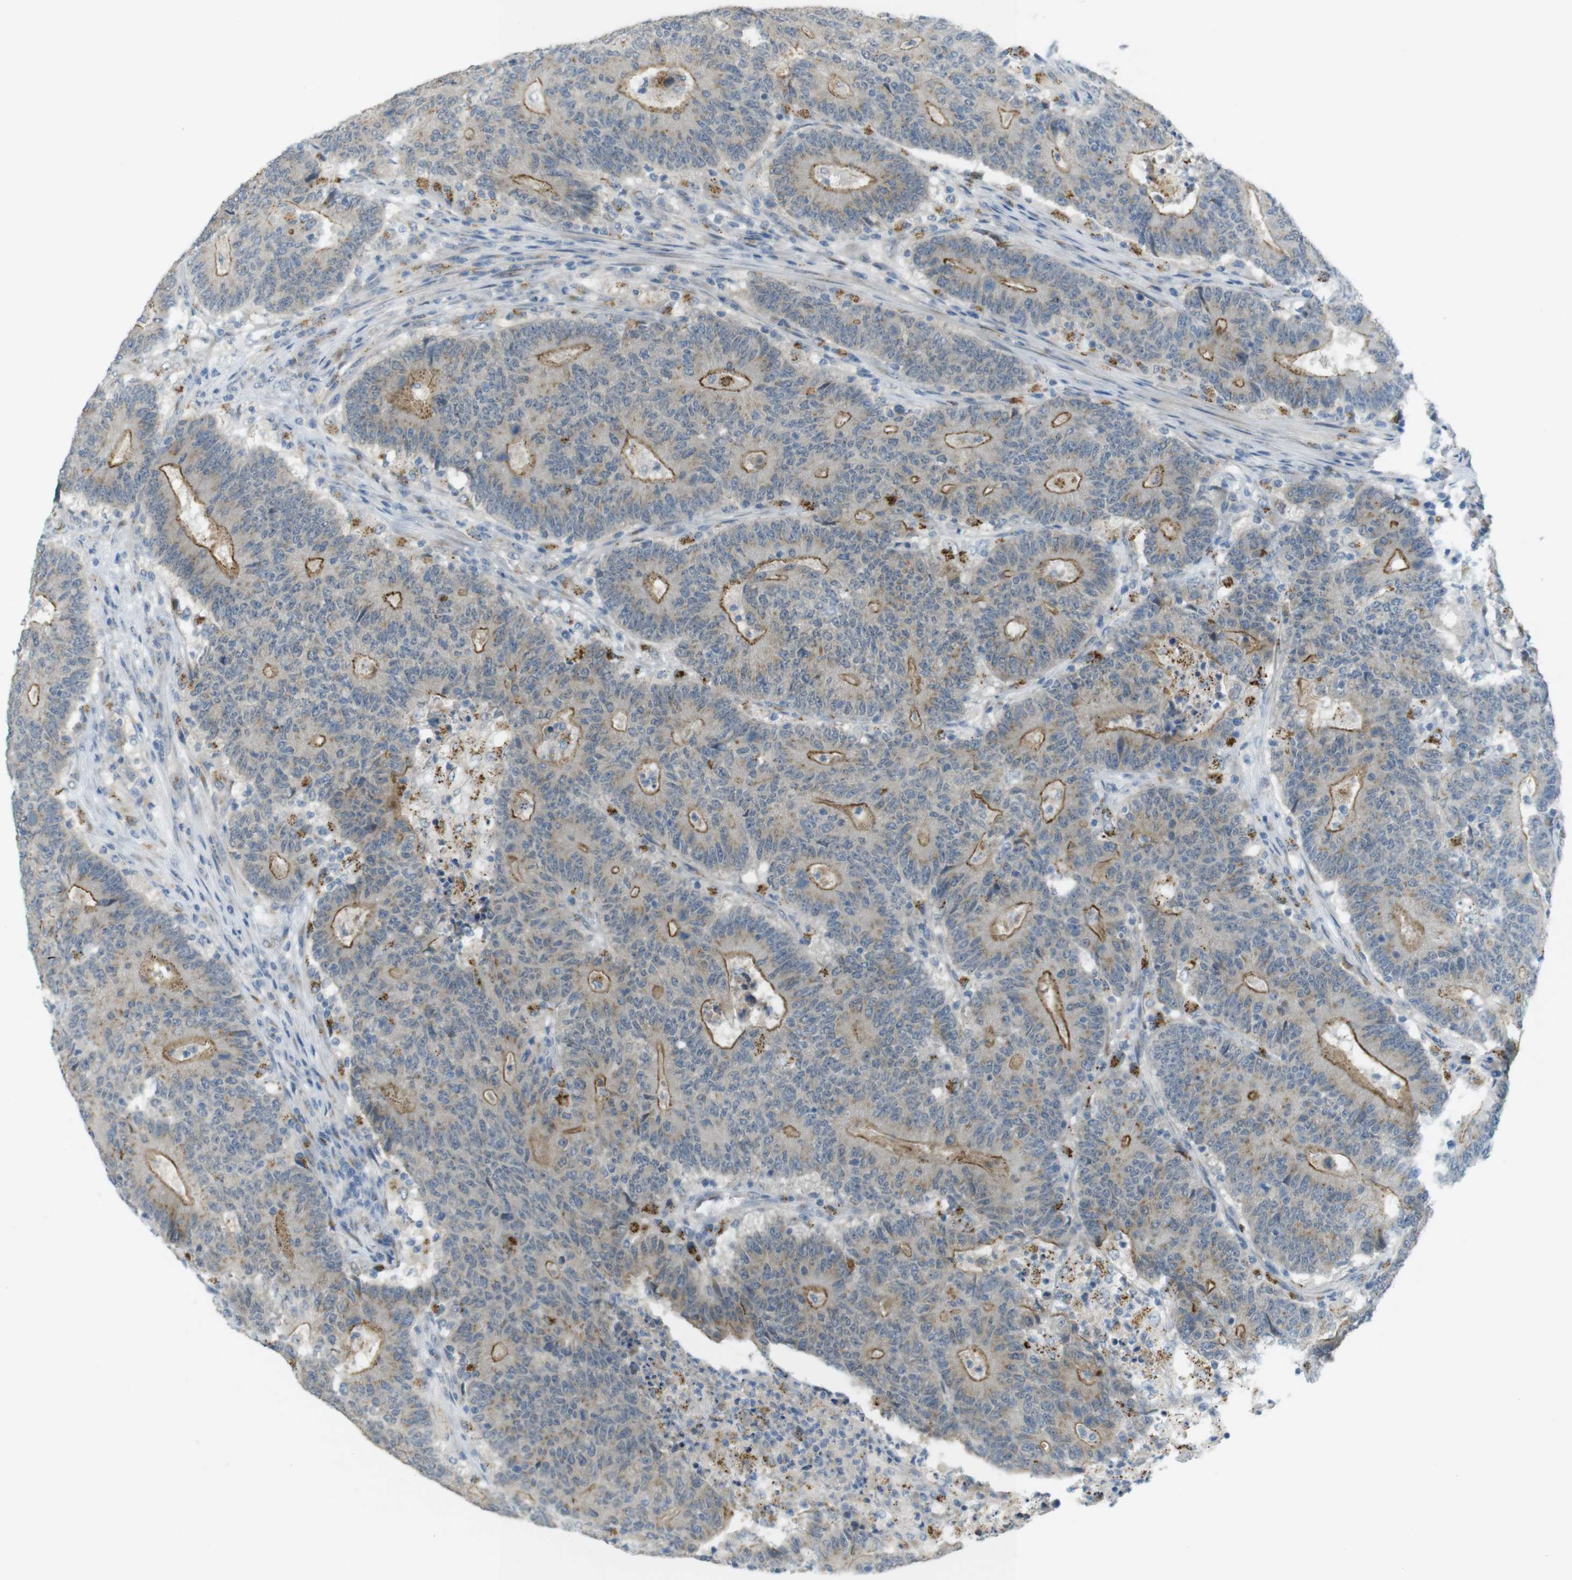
{"staining": {"intensity": "moderate", "quantity": "25%-75%", "location": "cytoplasmic/membranous"}, "tissue": "colorectal cancer", "cell_type": "Tumor cells", "image_type": "cancer", "snomed": [{"axis": "morphology", "description": "Normal tissue, NOS"}, {"axis": "morphology", "description": "Adenocarcinoma, NOS"}, {"axis": "topography", "description": "Colon"}], "caption": "Adenocarcinoma (colorectal) stained with DAB IHC reveals medium levels of moderate cytoplasmic/membranous positivity in approximately 25%-75% of tumor cells.", "gene": "UGT8", "patient": {"sex": "female", "age": 75}}